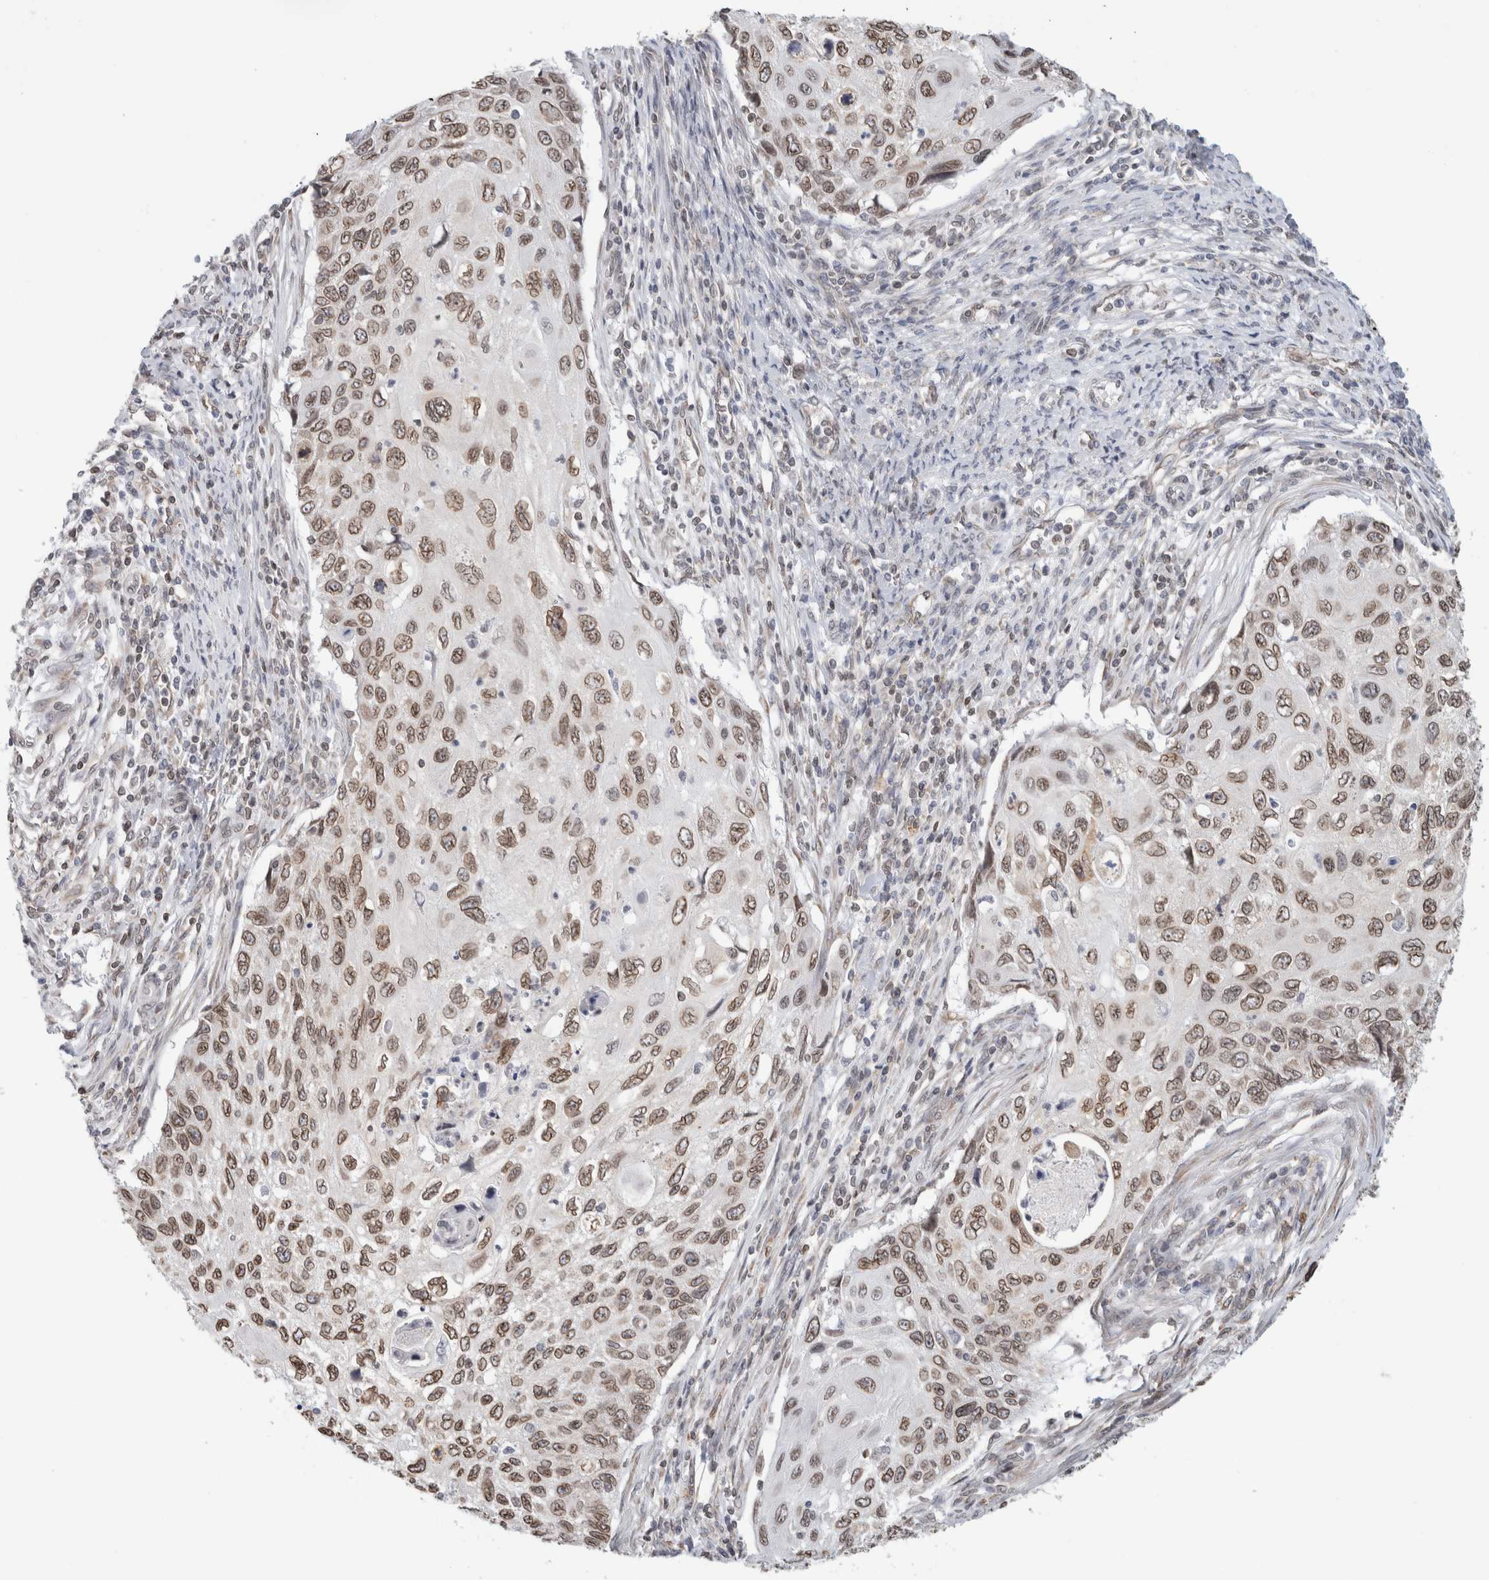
{"staining": {"intensity": "moderate", "quantity": ">75%", "location": "cytoplasmic/membranous,nuclear"}, "tissue": "cervical cancer", "cell_type": "Tumor cells", "image_type": "cancer", "snomed": [{"axis": "morphology", "description": "Squamous cell carcinoma, NOS"}, {"axis": "topography", "description": "Cervix"}], "caption": "Immunohistochemical staining of human squamous cell carcinoma (cervical) shows moderate cytoplasmic/membranous and nuclear protein positivity in about >75% of tumor cells.", "gene": "RBMX2", "patient": {"sex": "female", "age": 70}}